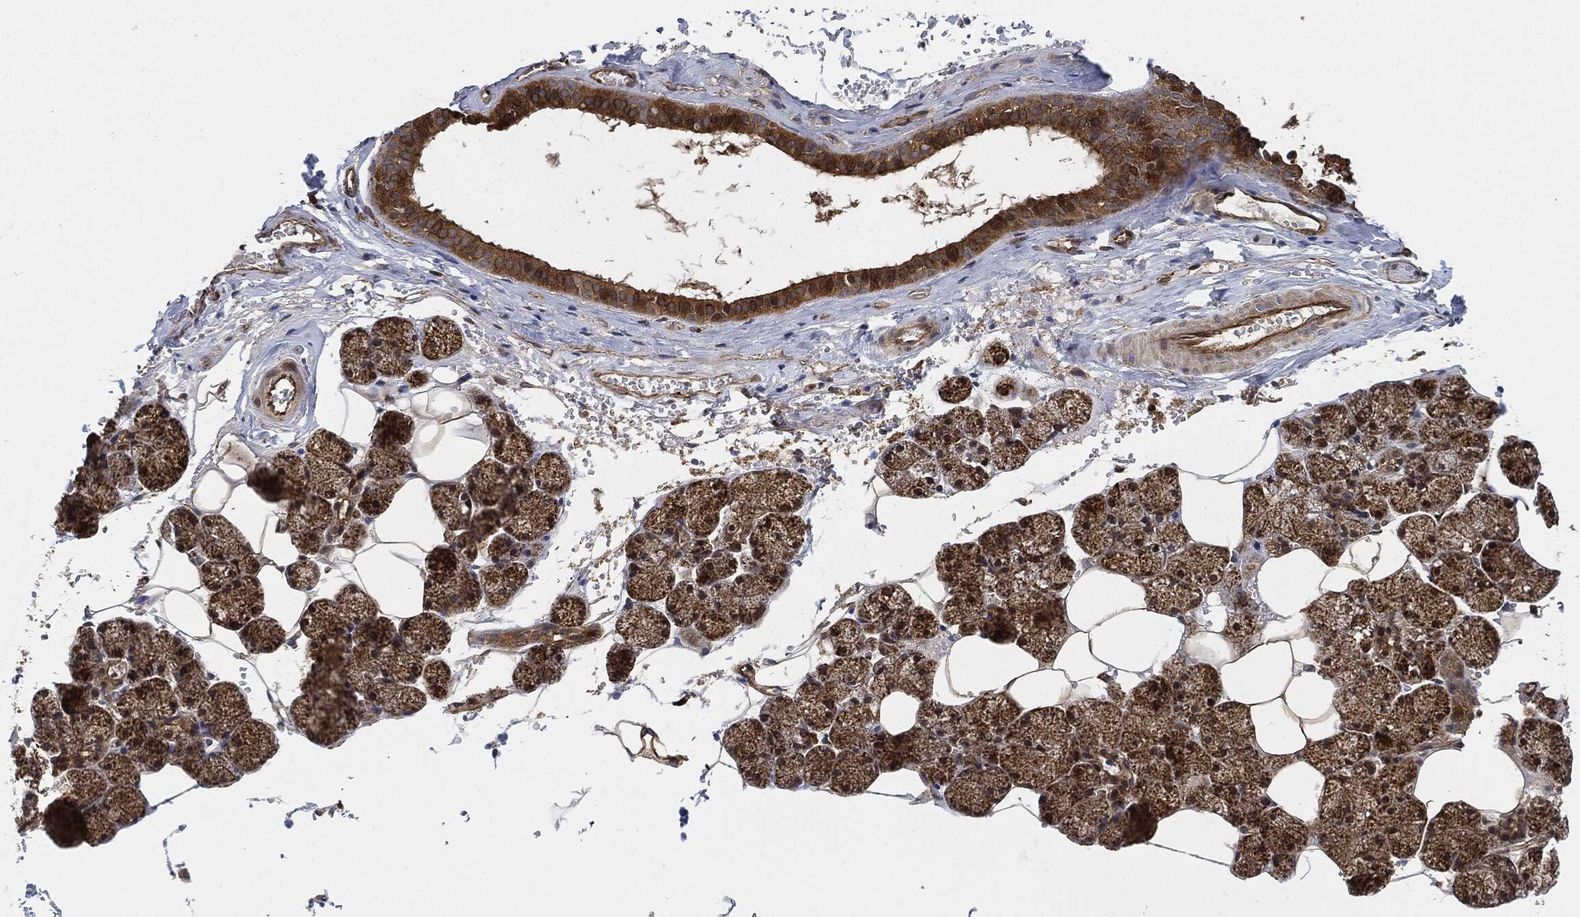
{"staining": {"intensity": "strong", "quantity": "25%-75%", "location": "cytoplasmic/membranous"}, "tissue": "salivary gland", "cell_type": "Glandular cells", "image_type": "normal", "snomed": [{"axis": "morphology", "description": "Normal tissue, NOS"}, {"axis": "topography", "description": "Salivary gland"}], "caption": "Strong cytoplasmic/membranous positivity for a protein is seen in approximately 25%-75% of glandular cells of unremarkable salivary gland using IHC.", "gene": "MAP3K3", "patient": {"sex": "male", "age": 38}}